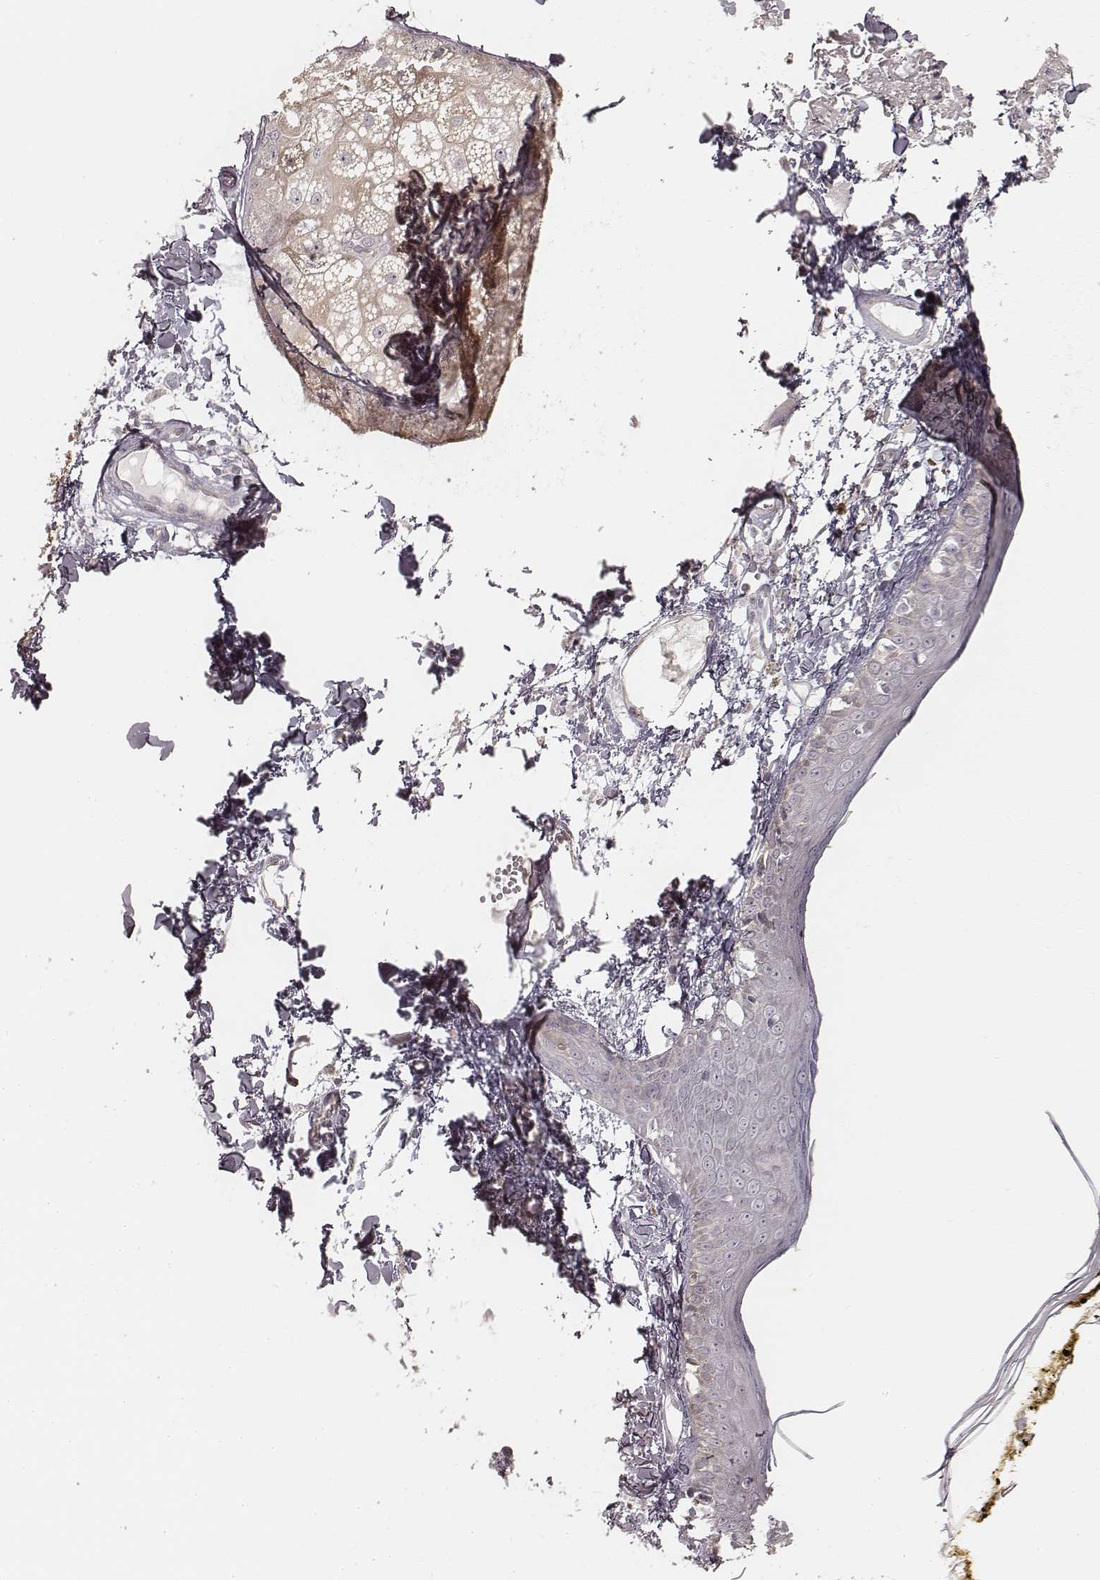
{"staining": {"intensity": "negative", "quantity": "none", "location": "none"}, "tissue": "skin", "cell_type": "Fibroblasts", "image_type": "normal", "snomed": [{"axis": "morphology", "description": "Normal tissue, NOS"}, {"axis": "topography", "description": "Skin"}], "caption": "High magnification brightfield microscopy of unremarkable skin stained with DAB (brown) and counterstained with hematoxylin (blue): fibroblasts show no significant positivity. Brightfield microscopy of immunohistochemistry (IHC) stained with DAB (brown) and hematoxylin (blue), captured at high magnification.", "gene": "ABCA7", "patient": {"sex": "male", "age": 76}}